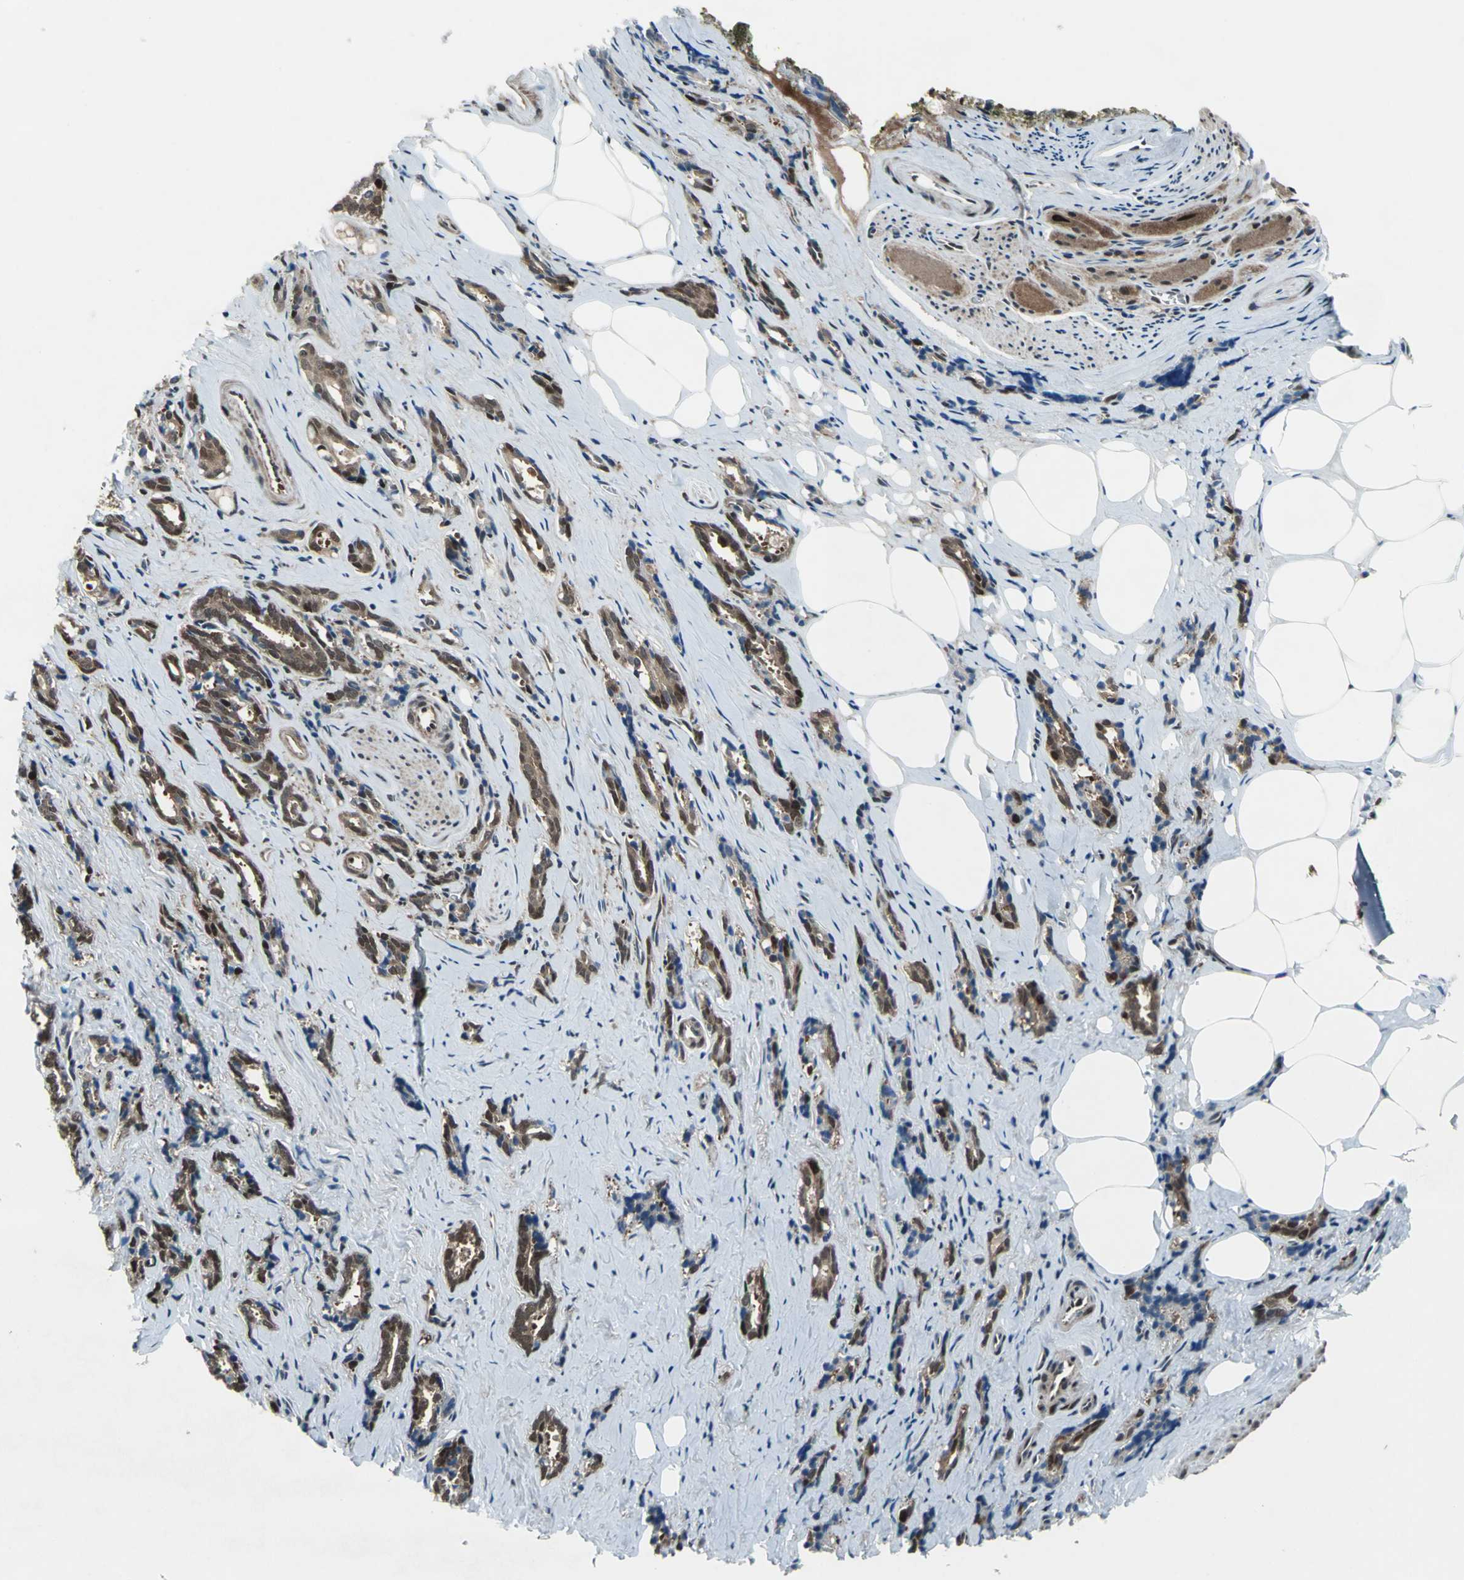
{"staining": {"intensity": "strong", "quantity": ">75%", "location": "cytoplasmic/membranous,nuclear"}, "tissue": "prostate cancer", "cell_type": "Tumor cells", "image_type": "cancer", "snomed": [{"axis": "morphology", "description": "Adenocarcinoma, High grade"}, {"axis": "topography", "description": "Prostate"}], "caption": "An immunohistochemistry image of tumor tissue is shown. Protein staining in brown shows strong cytoplasmic/membranous and nuclear positivity in prostate high-grade adenocarcinoma within tumor cells. The protein of interest is shown in brown color, while the nuclei are stained blue.", "gene": "COPS5", "patient": {"sex": "male", "age": 67}}